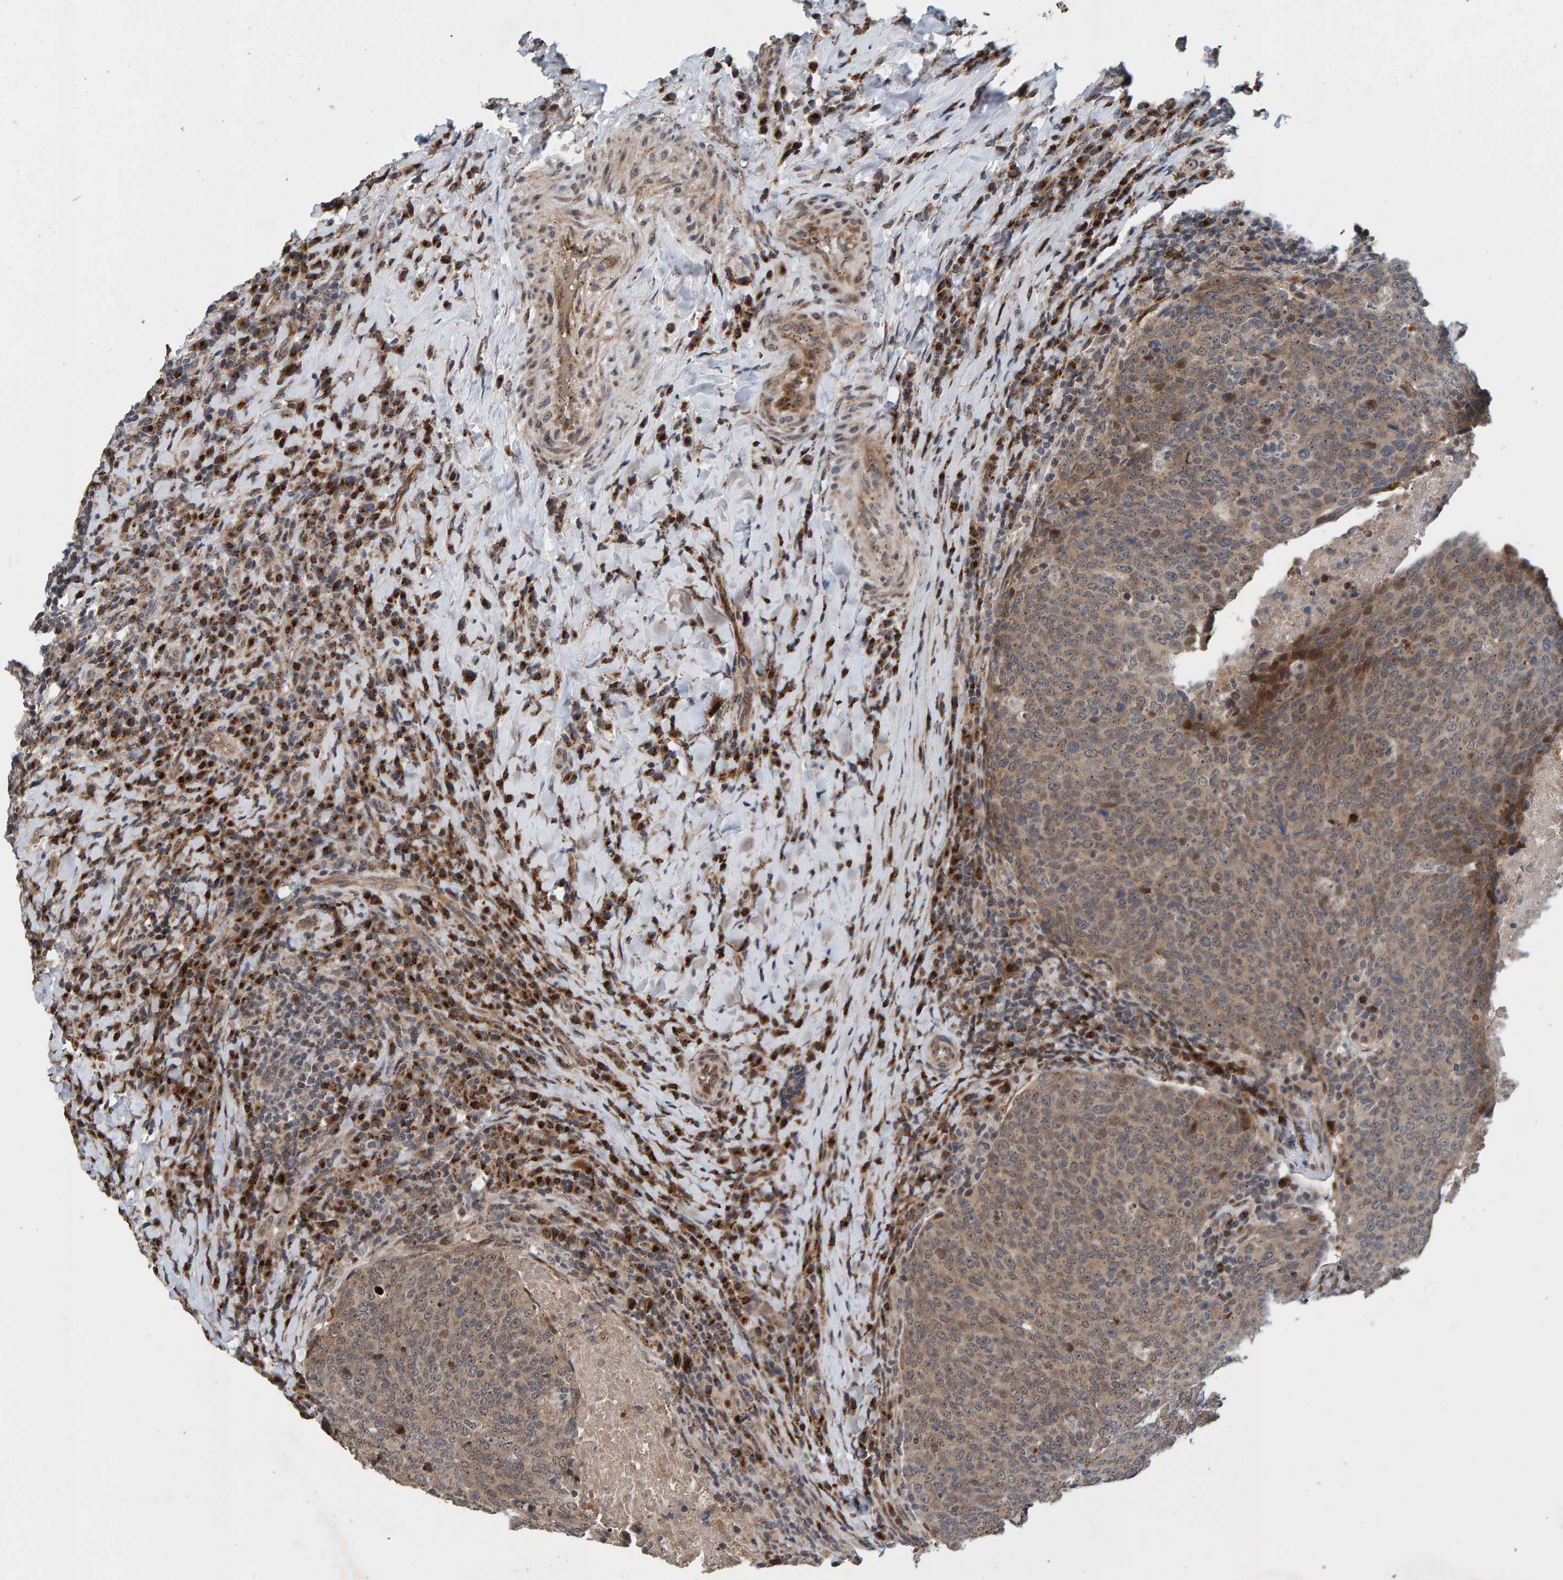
{"staining": {"intensity": "weak", "quantity": ">75%", "location": "cytoplasmic/membranous,nuclear"}, "tissue": "head and neck cancer", "cell_type": "Tumor cells", "image_type": "cancer", "snomed": [{"axis": "morphology", "description": "Squamous cell carcinoma, NOS"}, {"axis": "morphology", "description": "Squamous cell carcinoma, metastatic, NOS"}, {"axis": "topography", "description": "Lymph node"}, {"axis": "topography", "description": "Head-Neck"}], "caption": "IHC of head and neck metastatic squamous cell carcinoma exhibits low levels of weak cytoplasmic/membranous and nuclear staining in approximately >75% of tumor cells.", "gene": "CCDC25", "patient": {"sex": "male", "age": 62}}